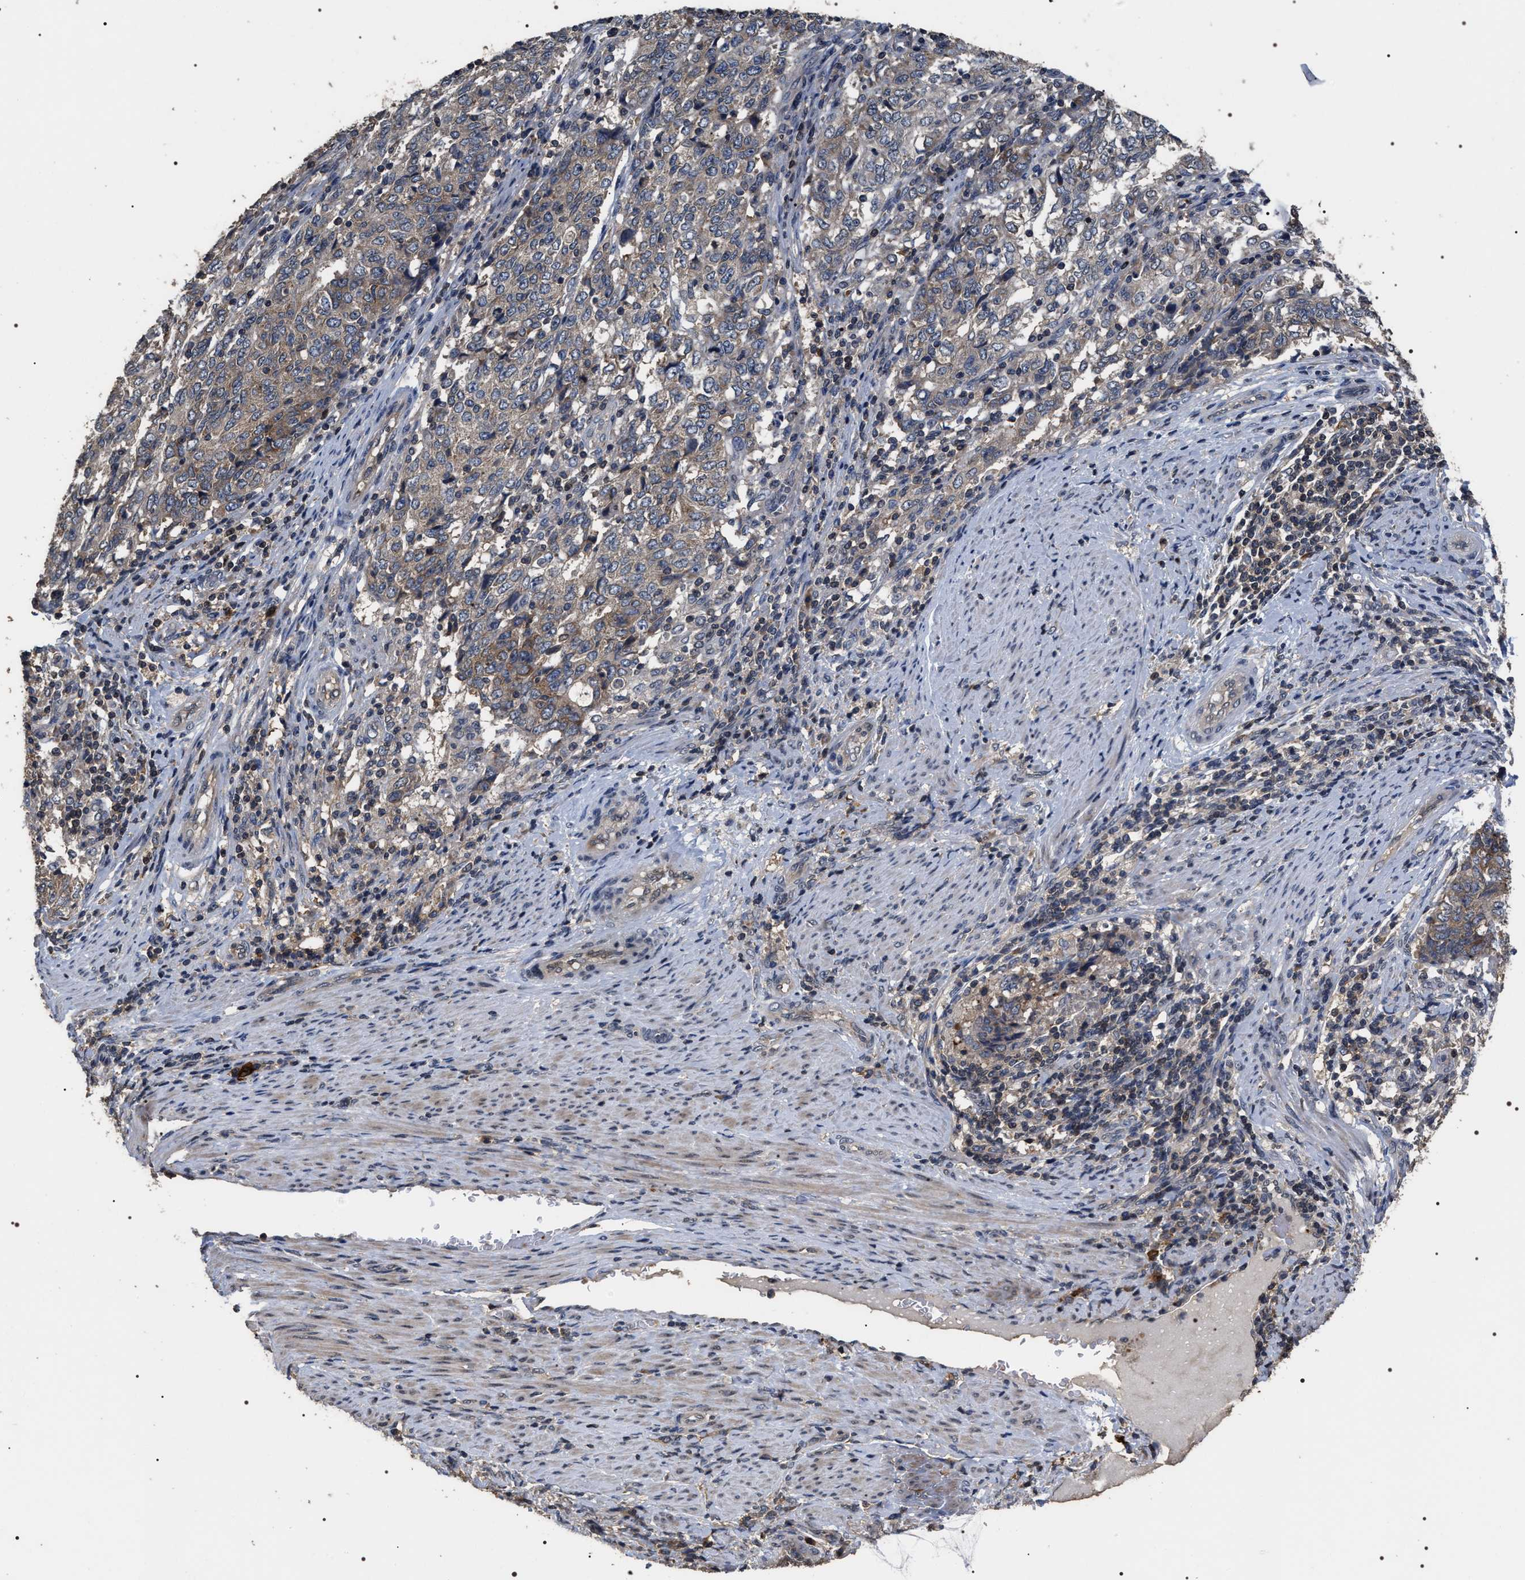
{"staining": {"intensity": "moderate", "quantity": ">75%", "location": "cytoplasmic/membranous"}, "tissue": "endometrial cancer", "cell_type": "Tumor cells", "image_type": "cancer", "snomed": [{"axis": "morphology", "description": "Adenocarcinoma, NOS"}, {"axis": "topography", "description": "Endometrium"}], "caption": "A micrograph of human adenocarcinoma (endometrial) stained for a protein demonstrates moderate cytoplasmic/membranous brown staining in tumor cells. Immunohistochemistry stains the protein of interest in brown and the nuclei are stained blue.", "gene": "UPF3A", "patient": {"sex": "female", "age": 80}}